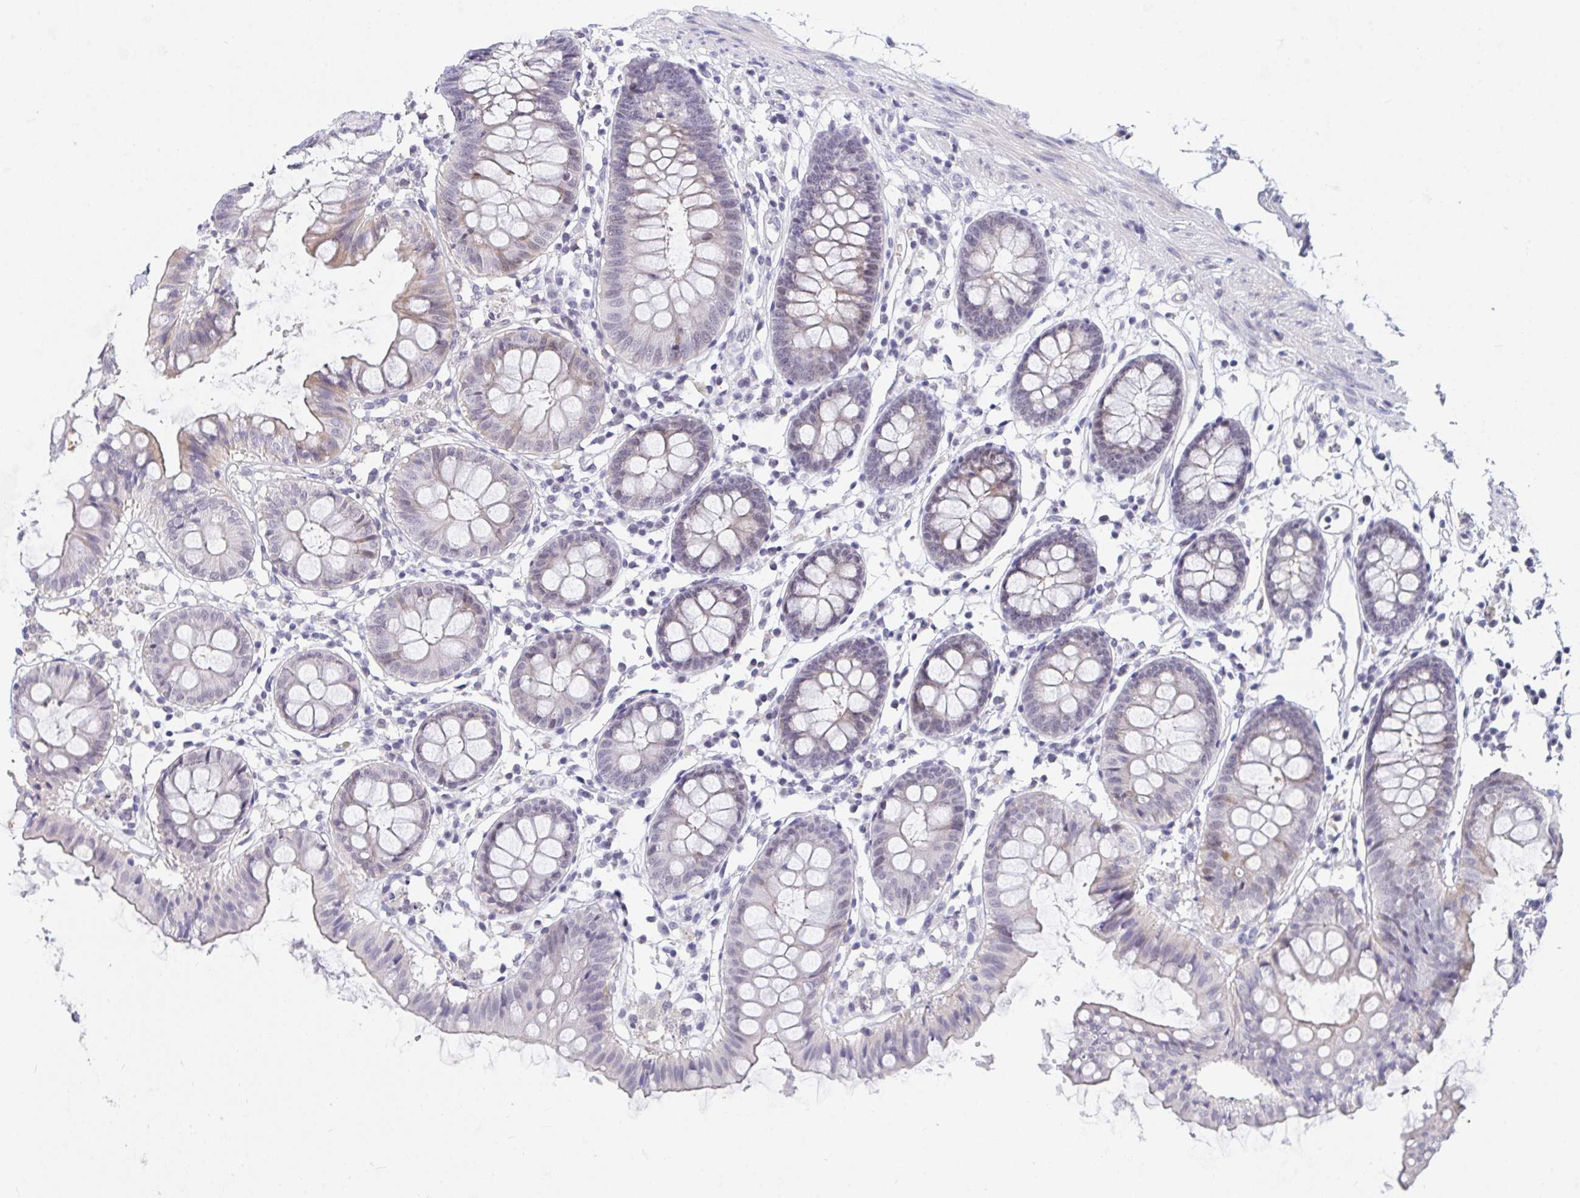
{"staining": {"intensity": "negative", "quantity": "none", "location": "none"}, "tissue": "colon", "cell_type": "Endothelial cells", "image_type": "normal", "snomed": [{"axis": "morphology", "description": "Normal tissue, NOS"}, {"axis": "topography", "description": "Colon"}], "caption": "The histopathology image reveals no staining of endothelial cells in normal colon.", "gene": "DAOA", "patient": {"sex": "female", "age": 84}}